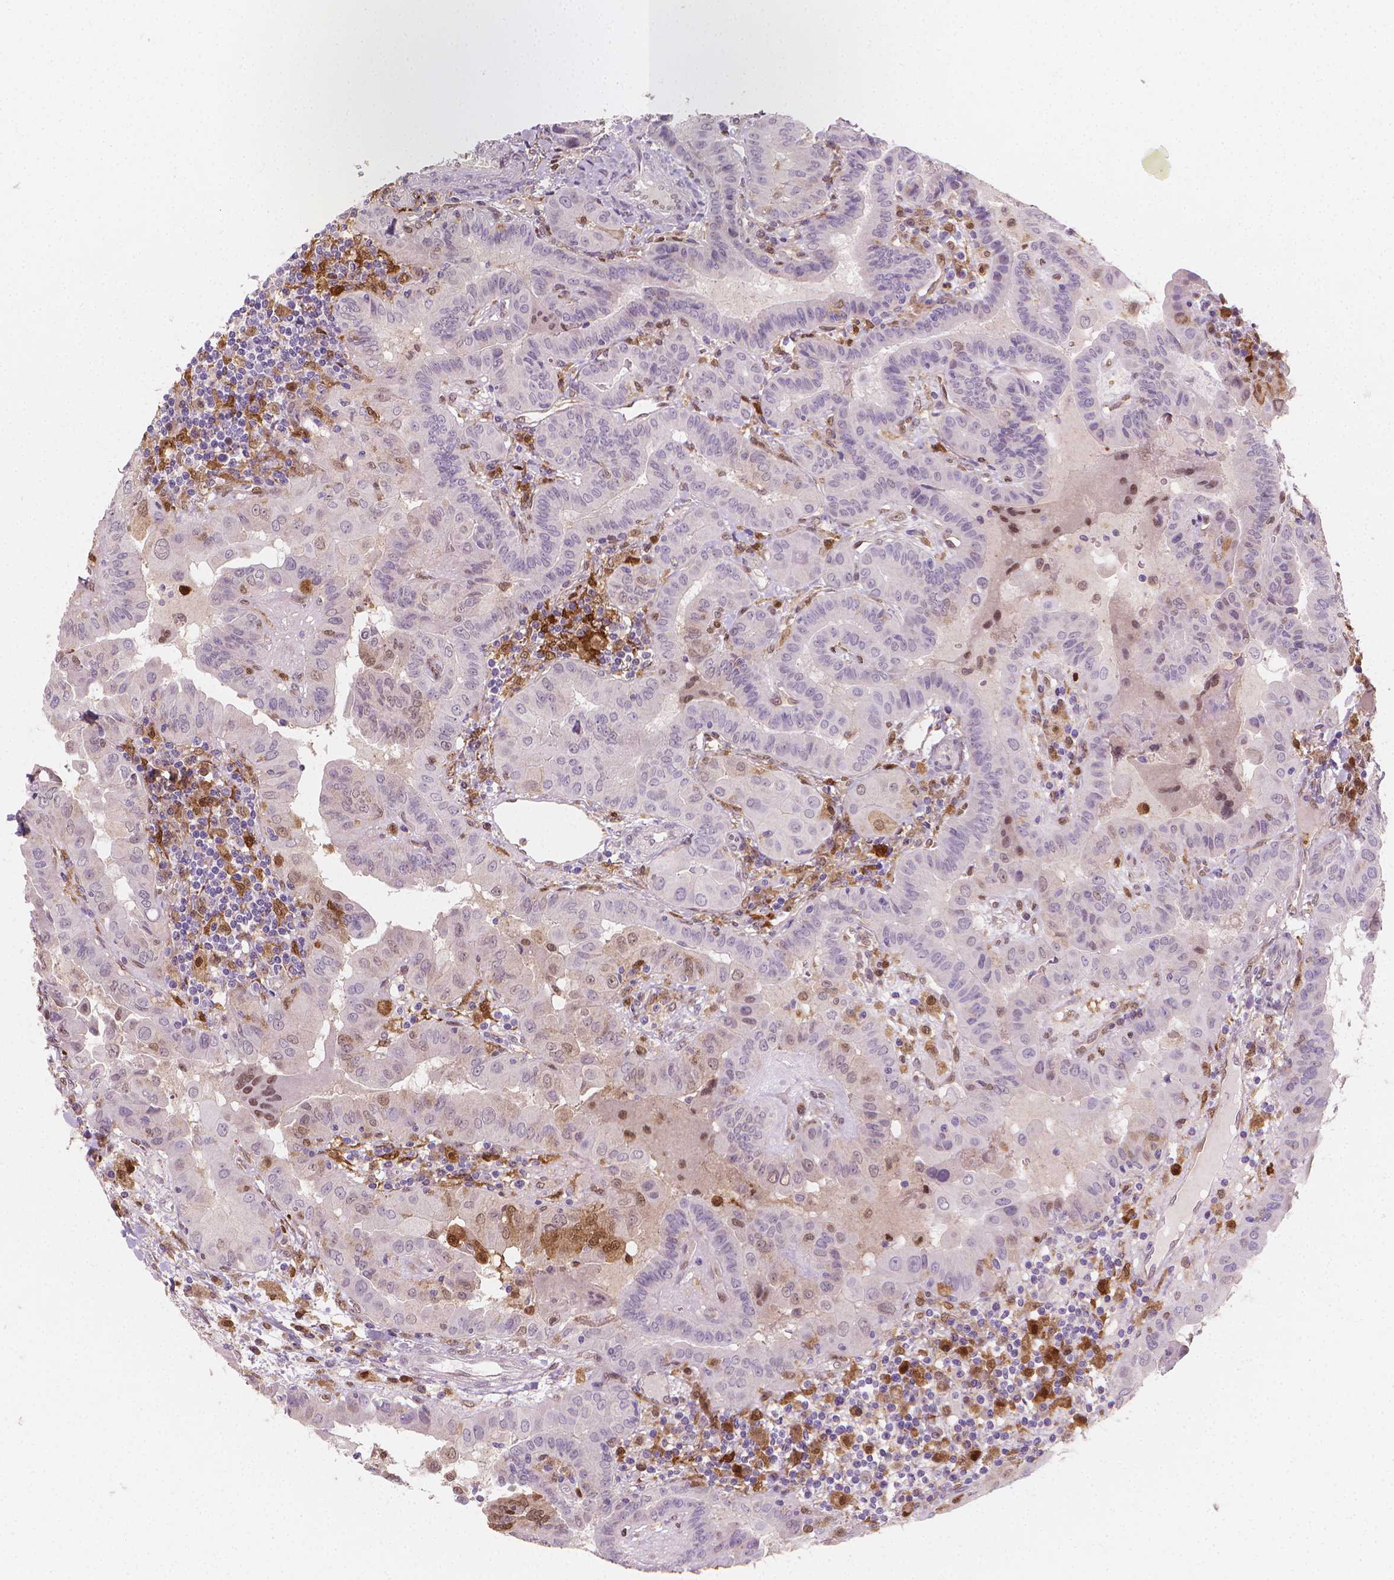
{"staining": {"intensity": "negative", "quantity": "none", "location": "none"}, "tissue": "thyroid cancer", "cell_type": "Tumor cells", "image_type": "cancer", "snomed": [{"axis": "morphology", "description": "Papillary adenocarcinoma, NOS"}, {"axis": "topography", "description": "Thyroid gland"}], "caption": "High power microscopy histopathology image of an immunohistochemistry histopathology image of papillary adenocarcinoma (thyroid), revealing no significant expression in tumor cells.", "gene": "TNFAIP2", "patient": {"sex": "female", "age": 37}}